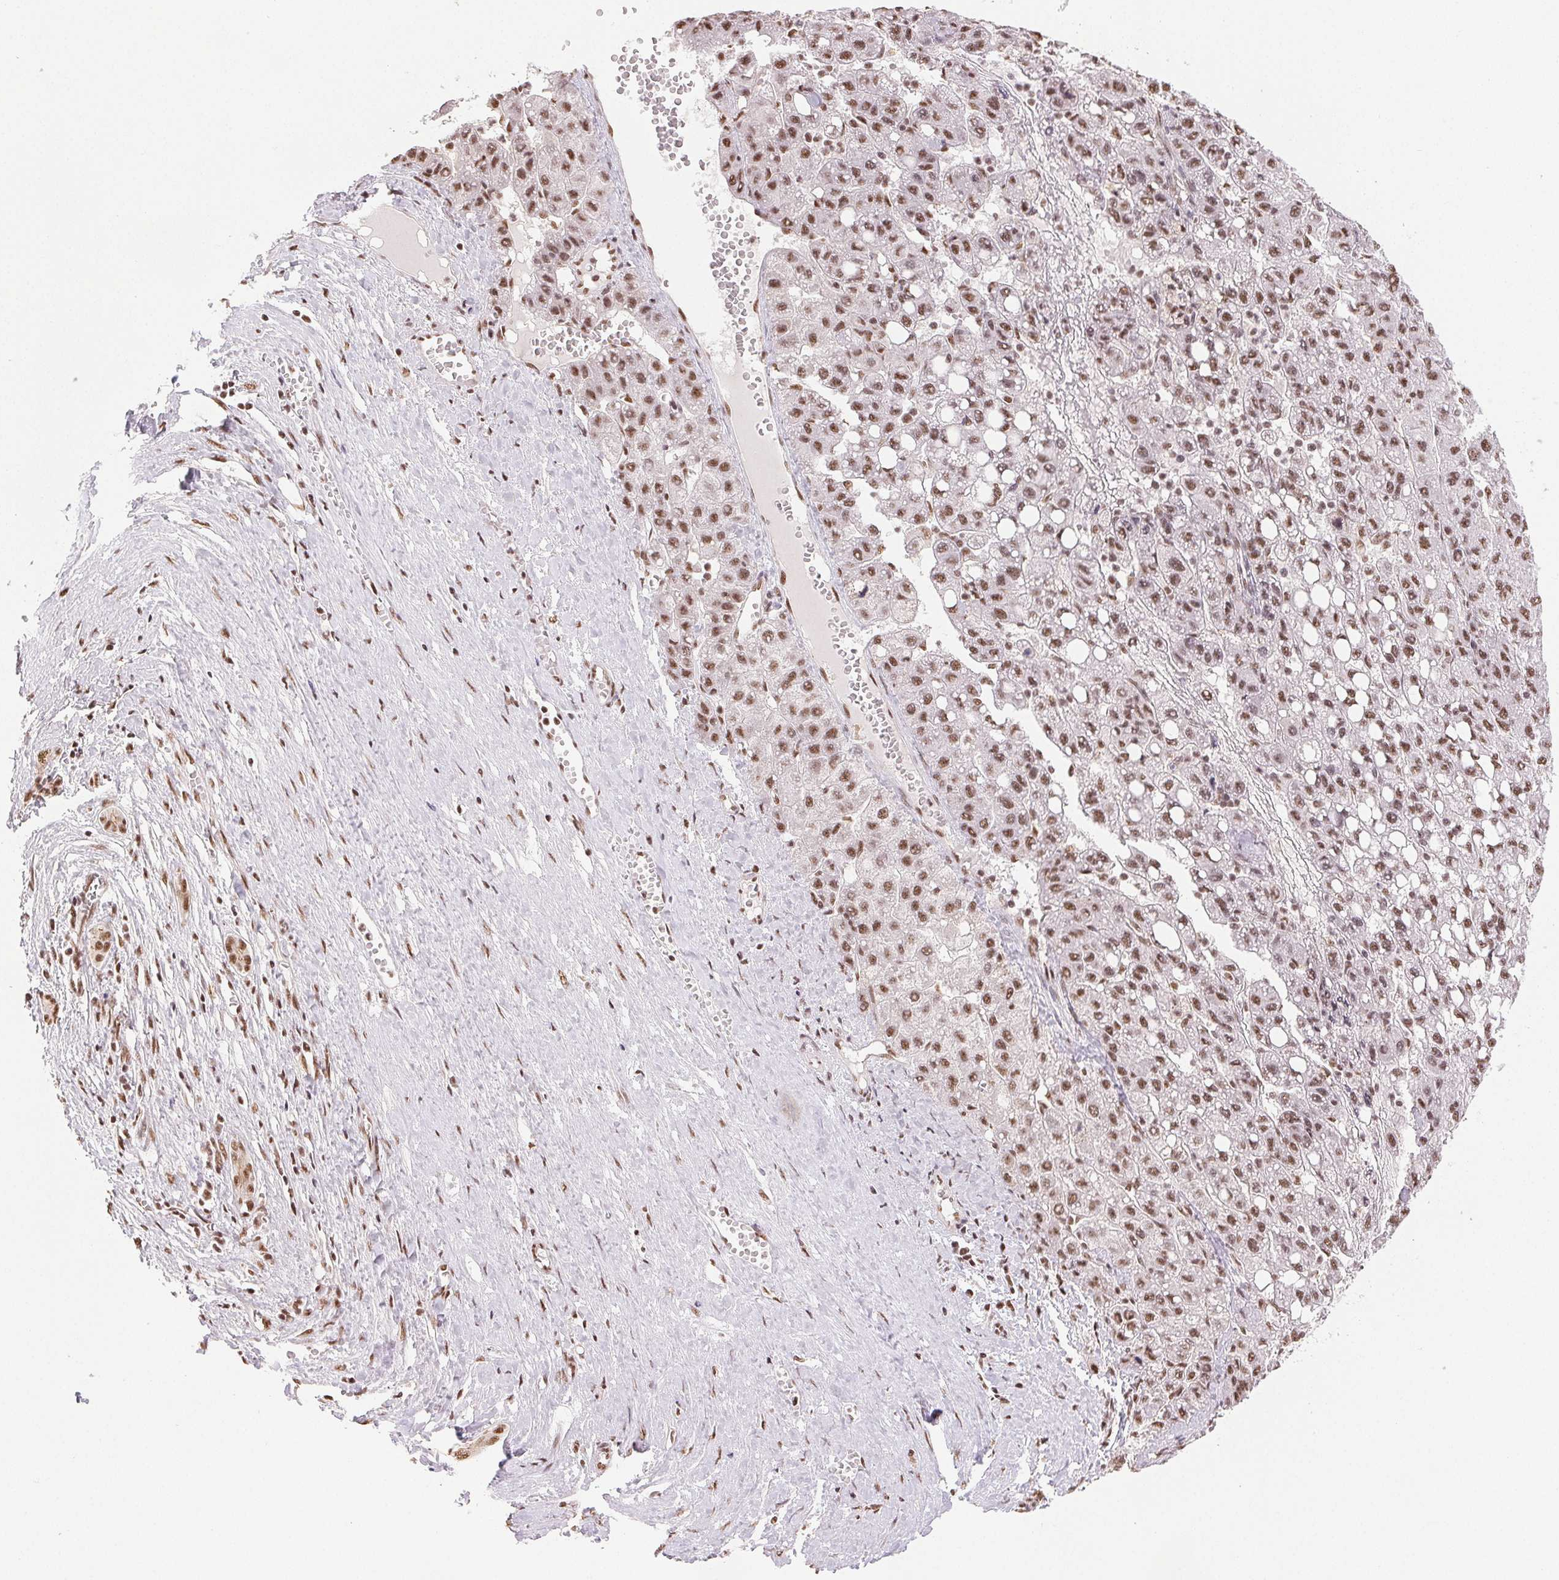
{"staining": {"intensity": "moderate", "quantity": ">75%", "location": "nuclear"}, "tissue": "liver cancer", "cell_type": "Tumor cells", "image_type": "cancer", "snomed": [{"axis": "morphology", "description": "Carcinoma, Hepatocellular, NOS"}, {"axis": "topography", "description": "Liver"}], "caption": "Immunohistochemistry (IHC) of human hepatocellular carcinoma (liver) shows medium levels of moderate nuclear expression in about >75% of tumor cells.", "gene": "IK", "patient": {"sex": "female", "age": 82}}